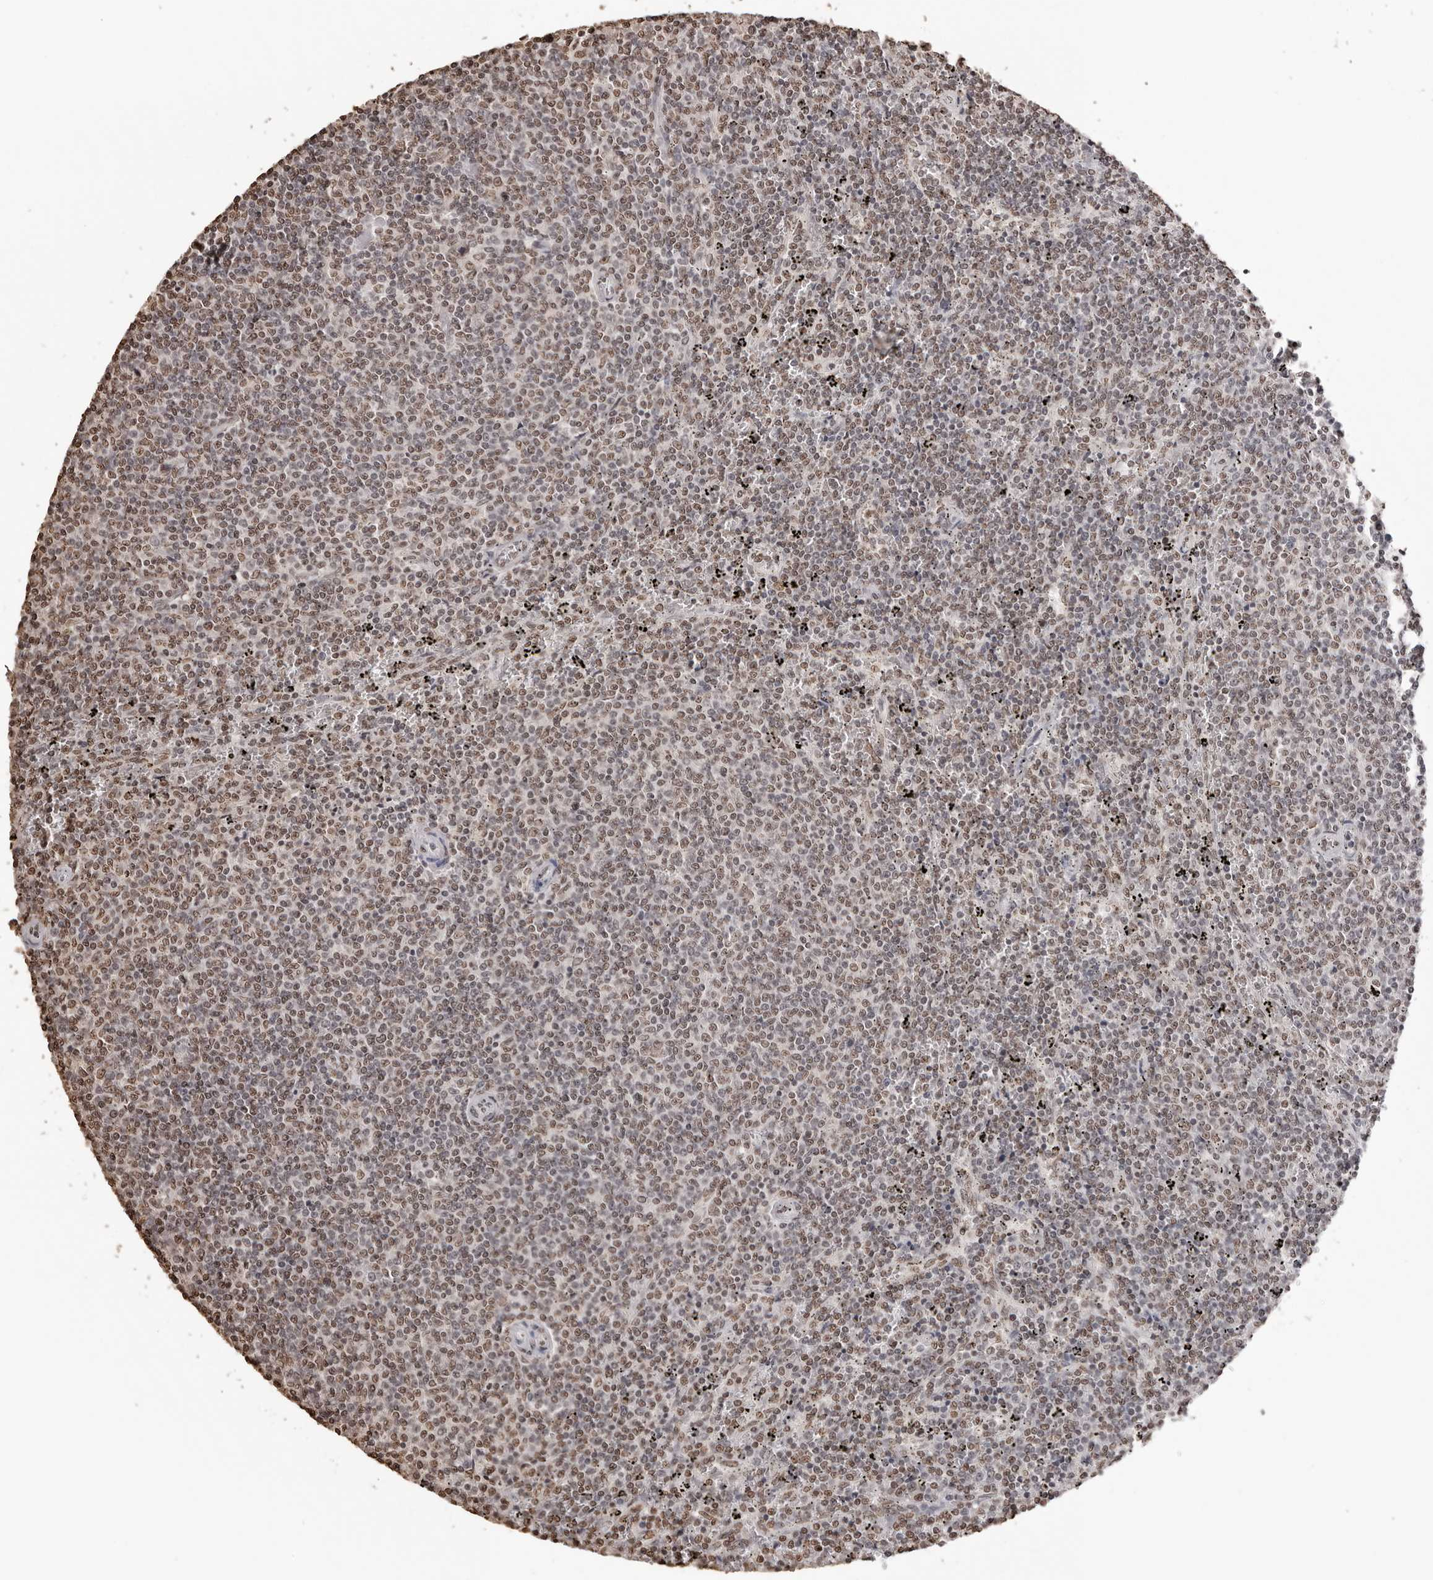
{"staining": {"intensity": "weak", "quantity": ">75%", "location": "nuclear"}, "tissue": "lymphoma", "cell_type": "Tumor cells", "image_type": "cancer", "snomed": [{"axis": "morphology", "description": "Malignant lymphoma, non-Hodgkin's type, Low grade"}, {"axis": "topography", "description": "Spleen"}], "caption": "High-magnification brightfield microscopy of lymphoma stained with DAB (3,3'-diaminobenzidine) (brown) and counterstained with hematoxylin (blue). tumor cells exhibit weak nuclear expression is identified in approximately>75% of cells. (IHC, brightfield microscopy, high magnification).", "gene": "OLIG3", "patient": {"sex": "female", "age": 50}}